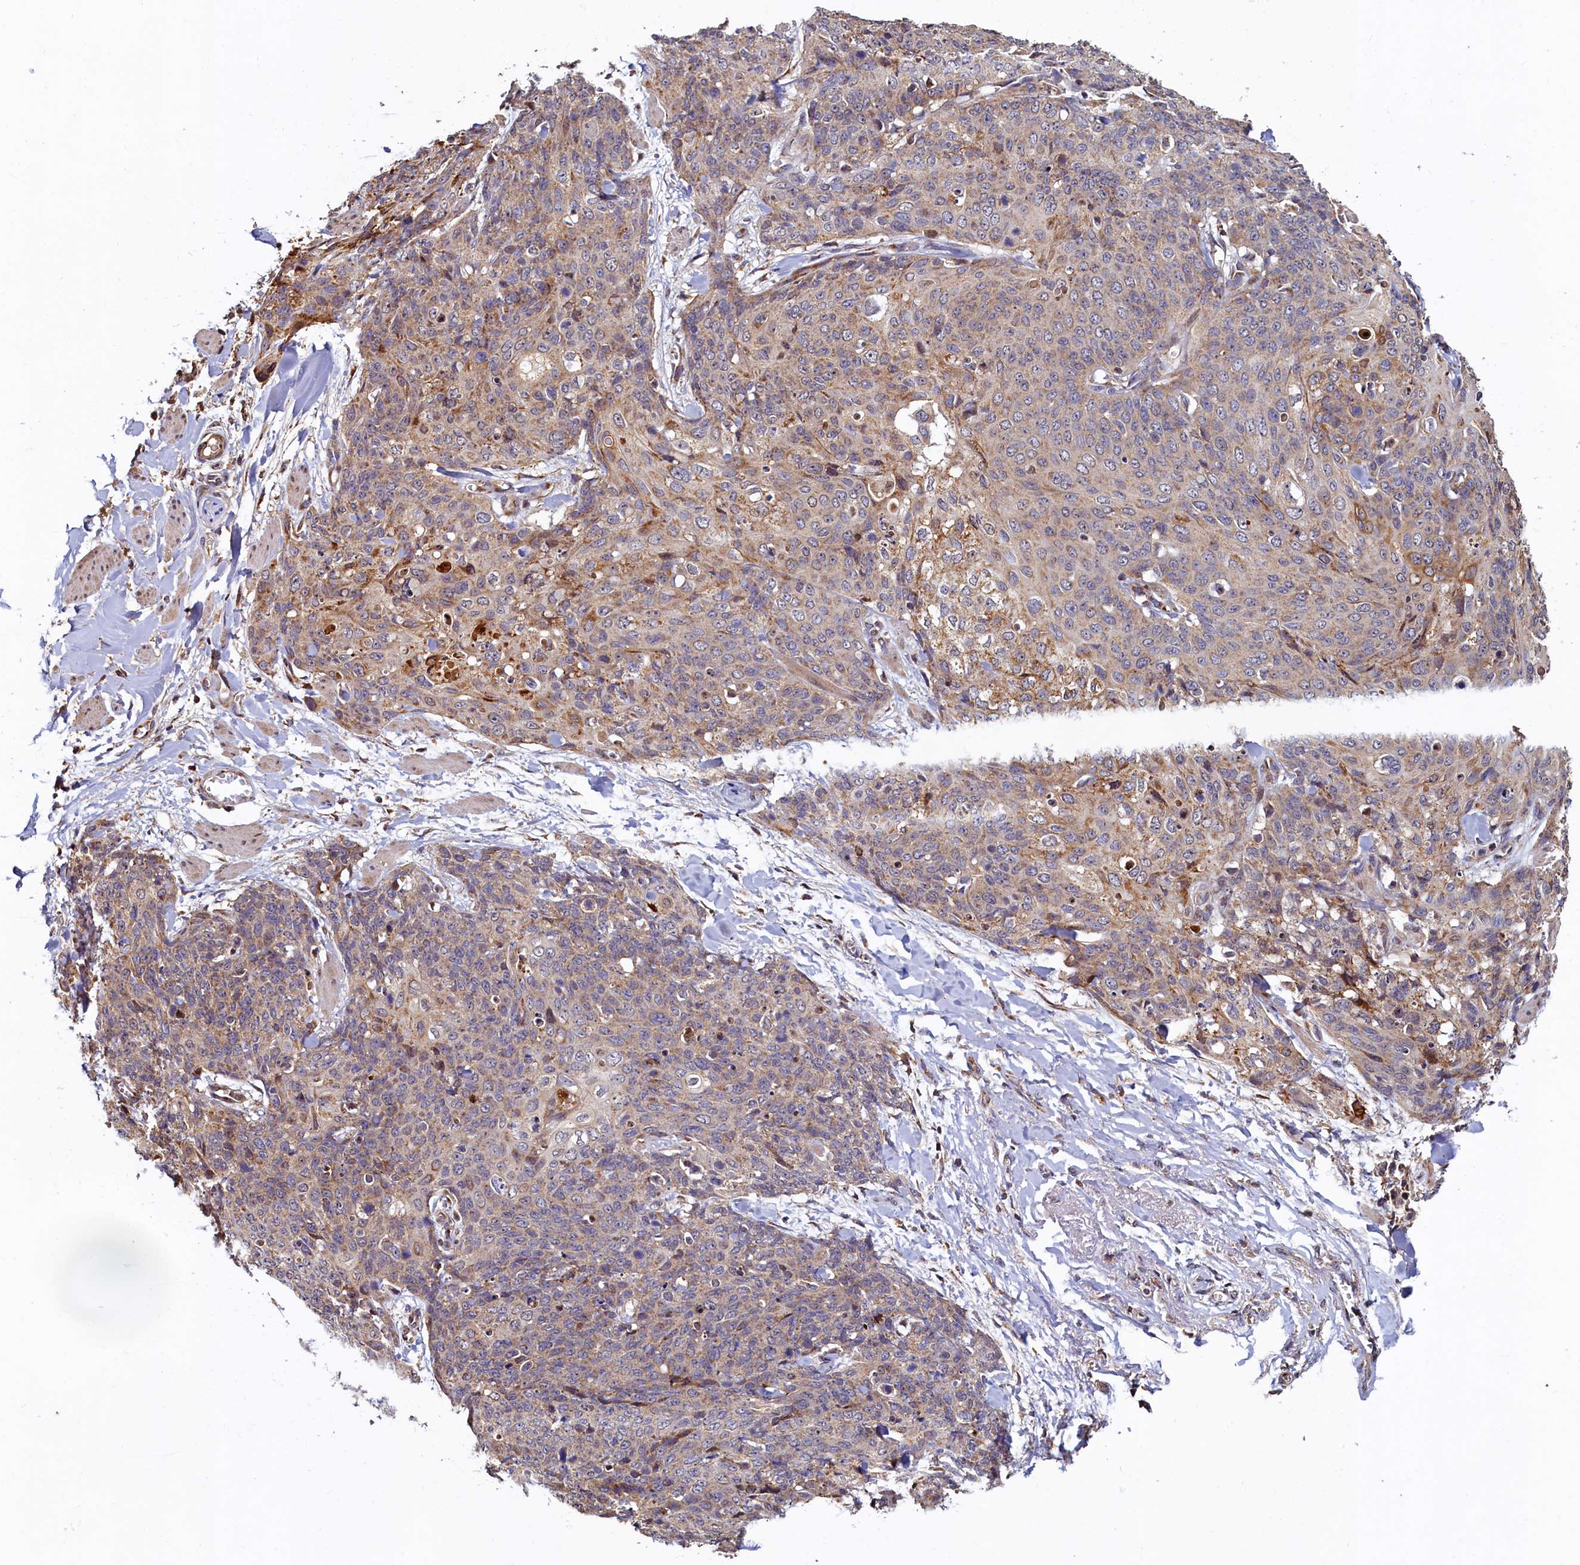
{"staining": {"intensity": "weak", "quantity": "25%-75%", "location": "cytoplasmic/membranous"}, "tissue": "skin cancer", "cell_type": "Tumor cells", "image_type": "cancer", "snomed": [{"axis": "morphology", "description": "Squamous cell carcinoma, NOS"}, {"axis": "topography", "description": "Skin"}, {"axis": "topography", "description": "Vulva"}], "caption": "DAB immunohistochemical staining of human squamous cell carcinoma (skin) shows weak cytoplasmic/membranous protein staining in approximately 25%-75% of tumor cells.", "gene": "NCKAP5L", "patient": {"sex": "female", "age": 85}}